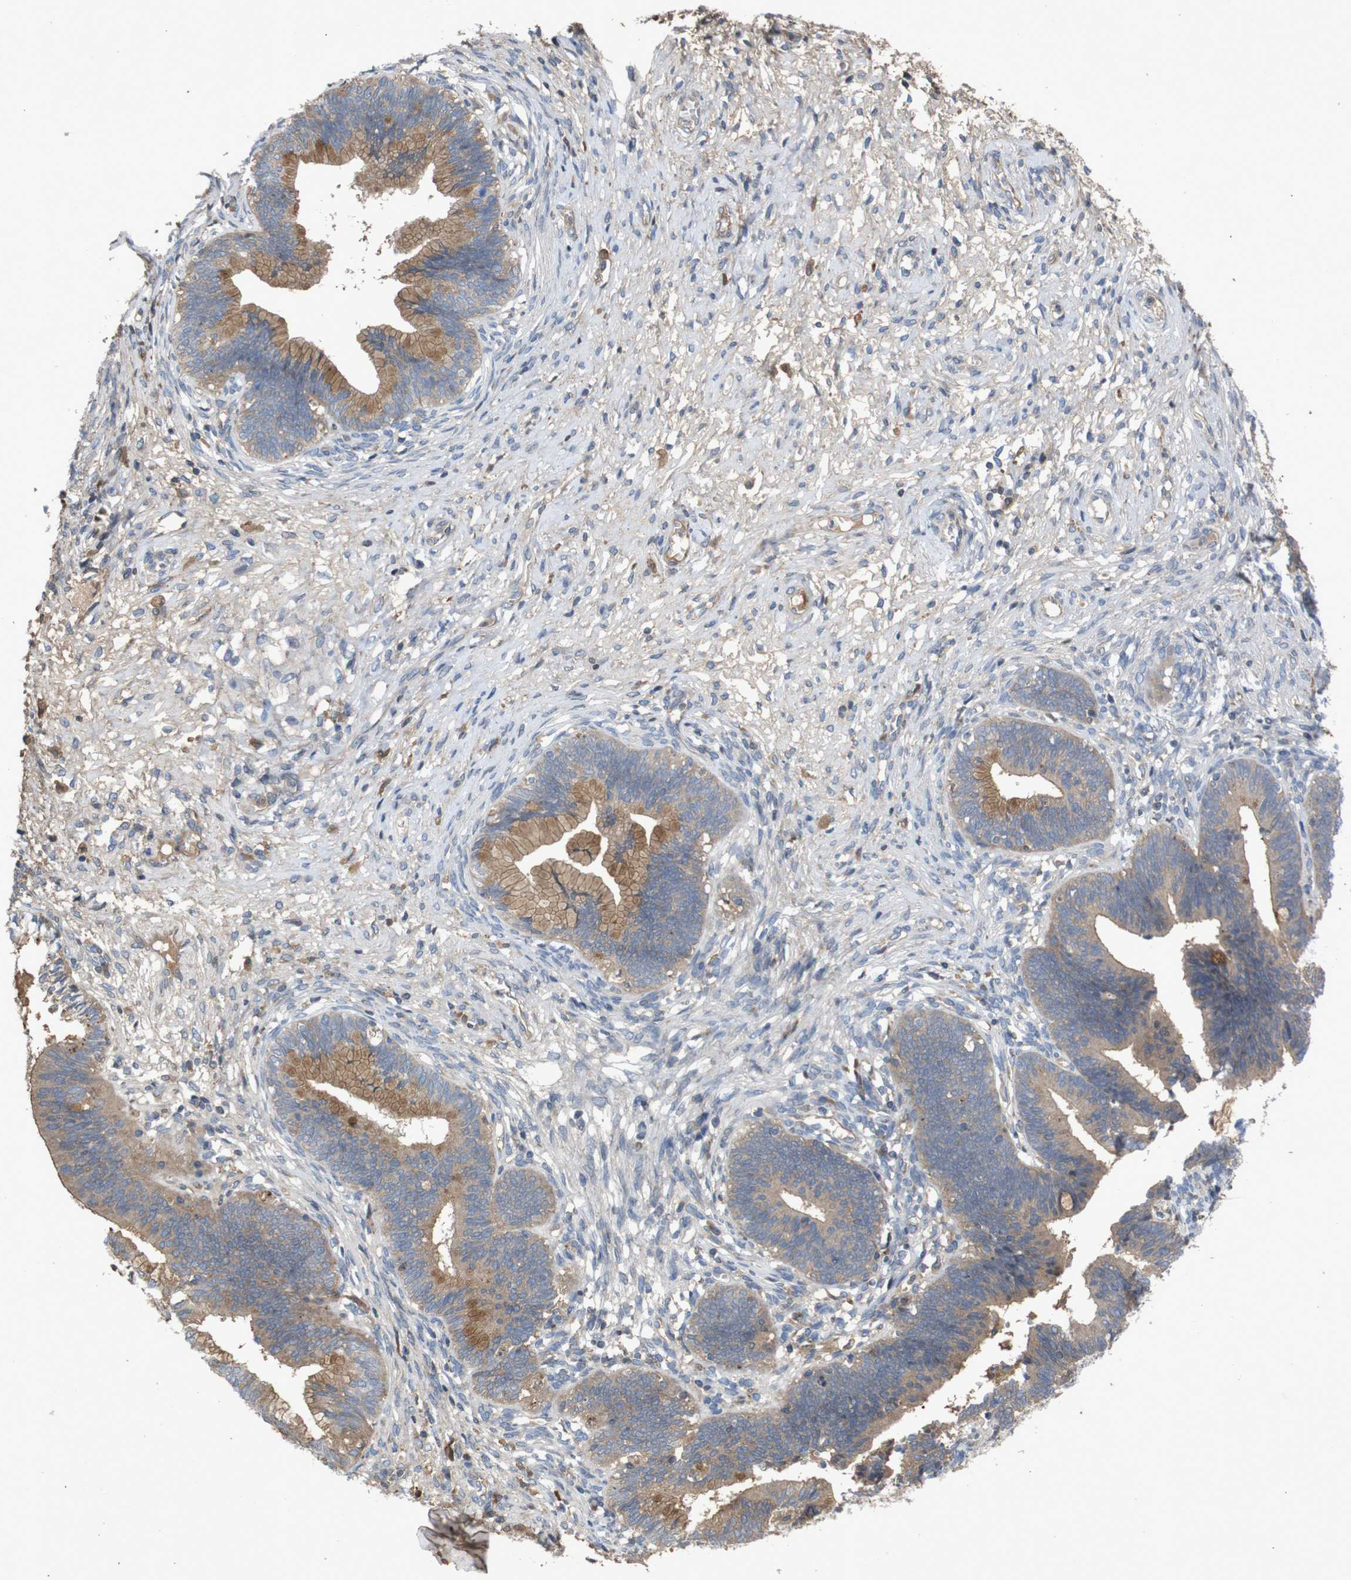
{"staining": {"intensity": "moderate", "quantity": ">75%", "location": "cytoplasmic/membranous"}, "tissue": "cervical cancer", "cell_type": "Tumor cells", "image_type": "cancer", "snomed": [{"axis": "morphology", "description": "Adenocarcinoma, NOS"}, {"axis": "topography", "description": "Cervix"}], "caption": "Cervical adenocarcinoma was stained to show a protein in brown. There is medium levels of moderate cytoplasmic/membranous staining in approximately >75% of tumor cells.", "gene": "PTPN1", "patient": {"sex": "female", "age": 44}}